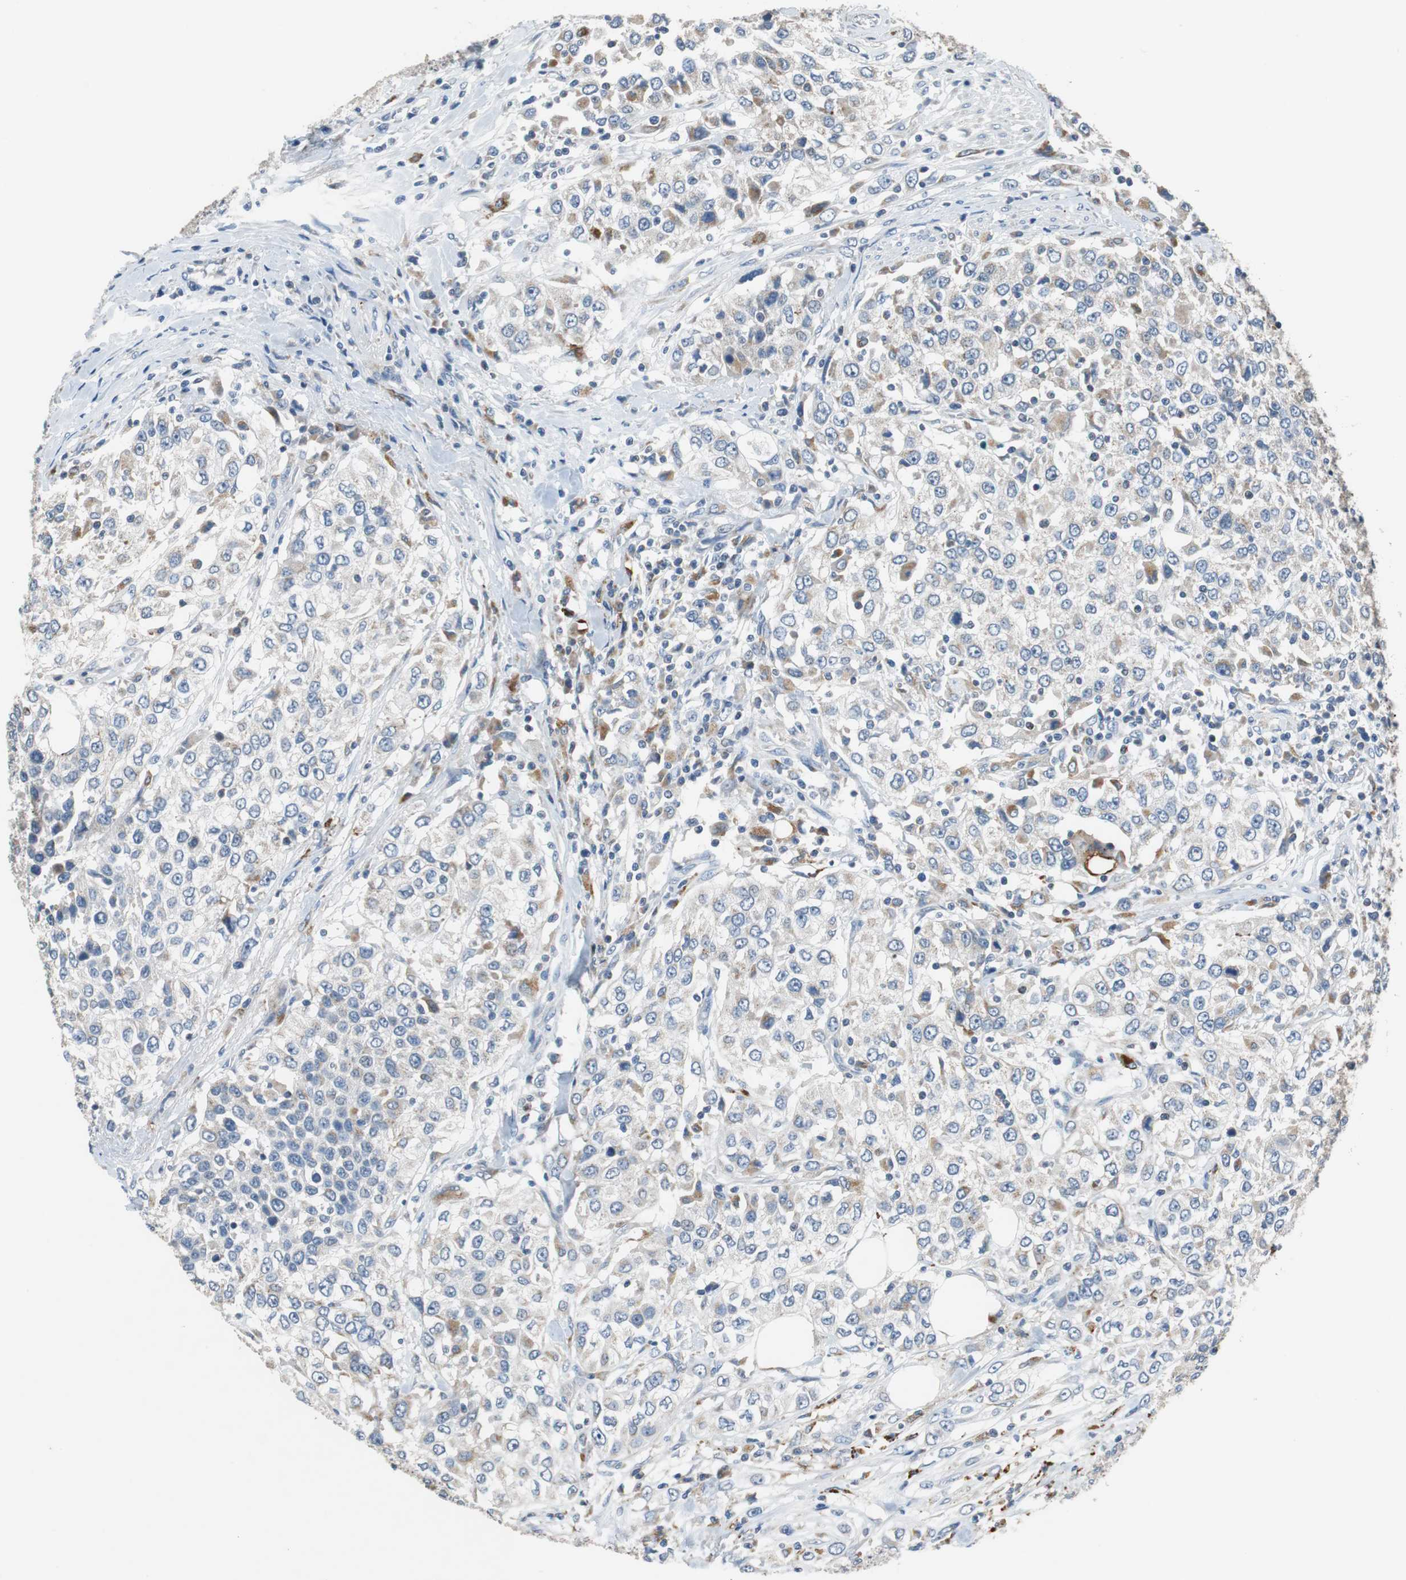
{"staining": {"intensity": "weak", "quantity": "<25%", "location": "cytoplasmic/membranous"}, "tissue": "urothelial cancer", "cell_type": "Tumor cells", "image_type": "cancer", "snomed": [{"axis": "morphology", "description": "Urothelial carcinoma, High grade"}, {"axis": "topography", "description": "Urinary bladder"}], "caption": "Immunohistochemical staining of human urothelial carcinoma (high-grade) displays no significant positivity in tumor cells. Nuclei are stained in blue.", "gene": "NLGN1", "patient": {"sex": "female", "age": 80}}